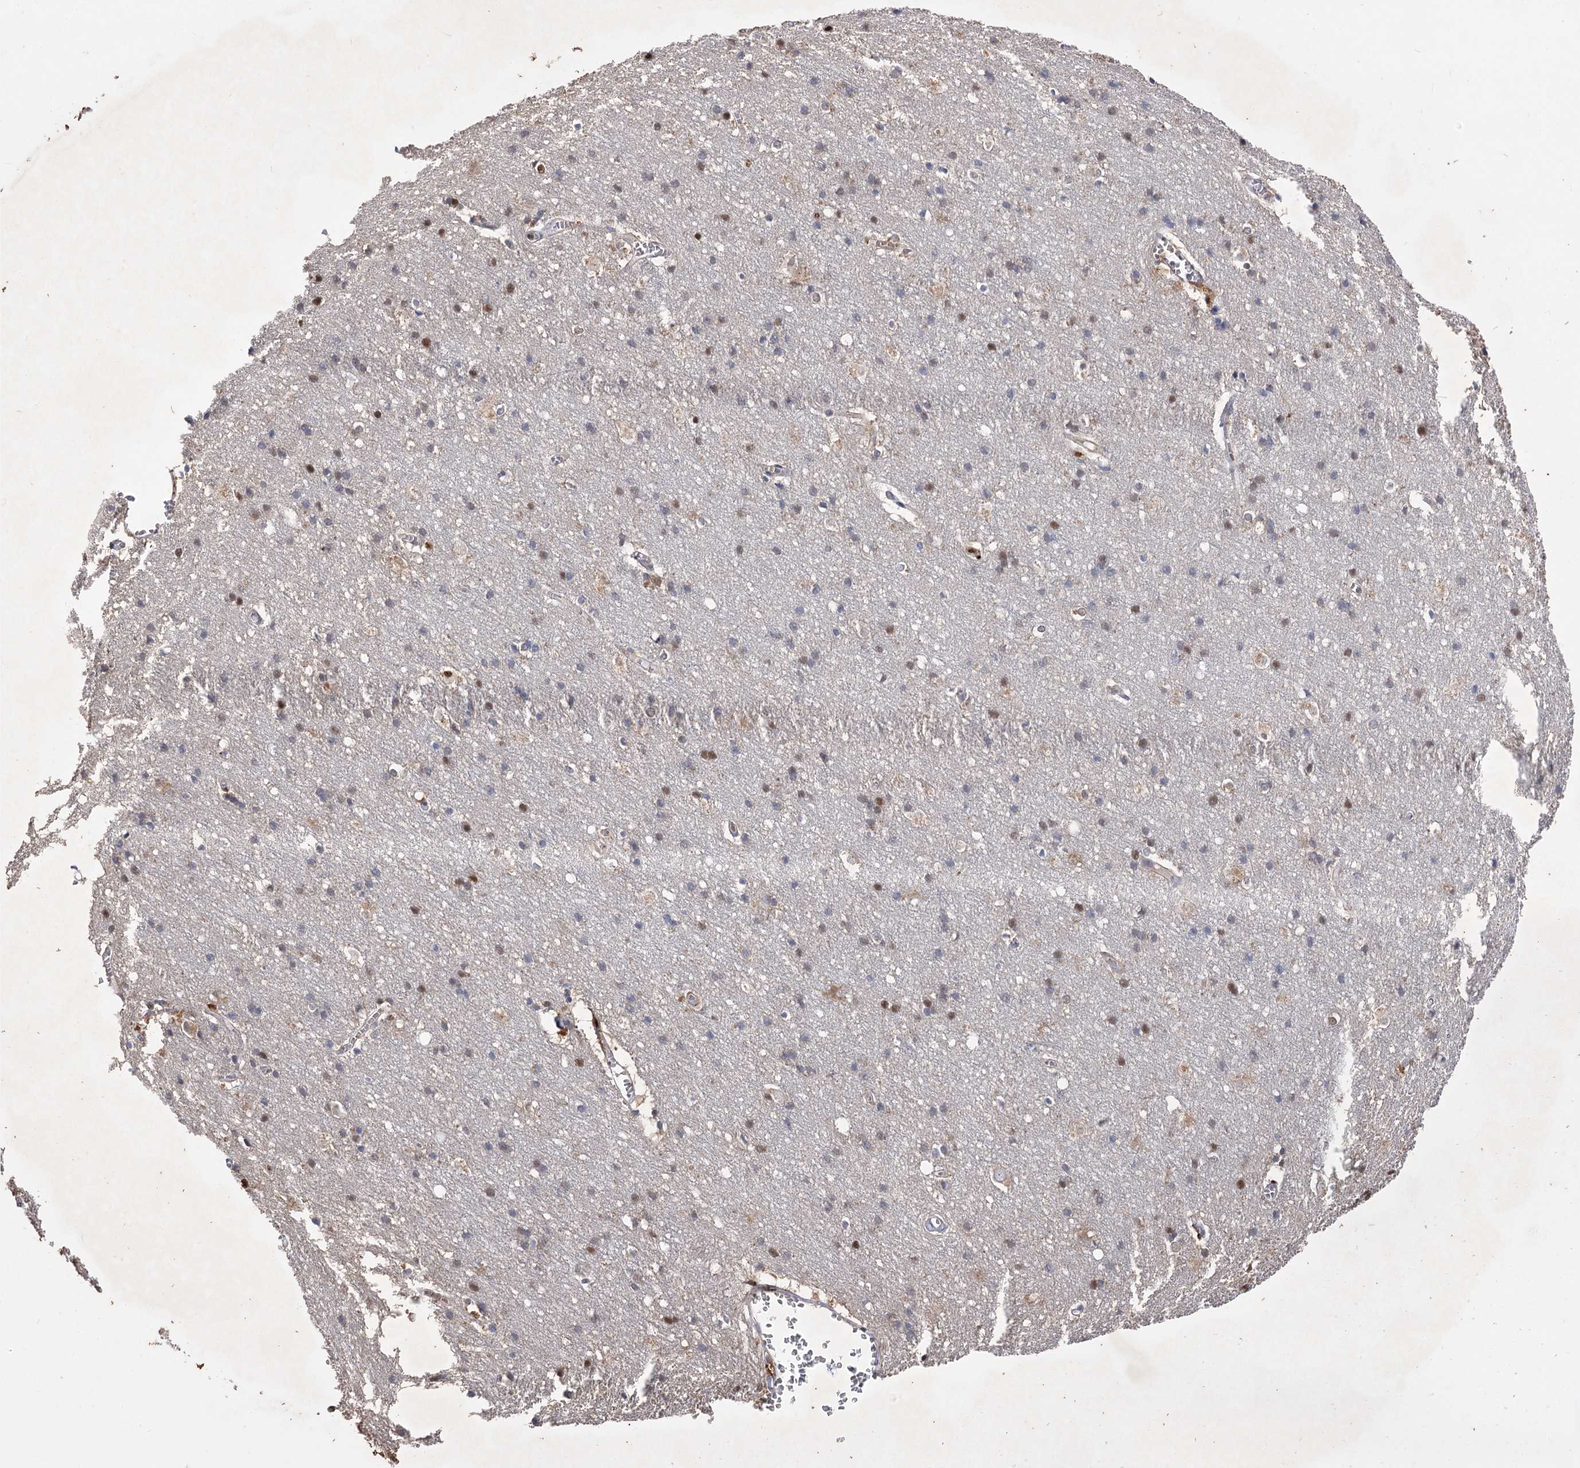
{"staining": {"intensity": "negative", "quantity": "none", "location": "none"}, "tissue": "cerebral cortex", "cell_type": "Endothelial cells", "image_type": "normal", "snomed": [{"axis": "morphology", "description": "Normal tissue, NOS"}, {"axis": "topography", "description": "Cerebral cortex"}], "caption": "Image shows no protein expression in endothelial cells of unremarkable cerebral cortex.", "gene": "SIAE", "patient": {"sex": "male", "age": 54}}